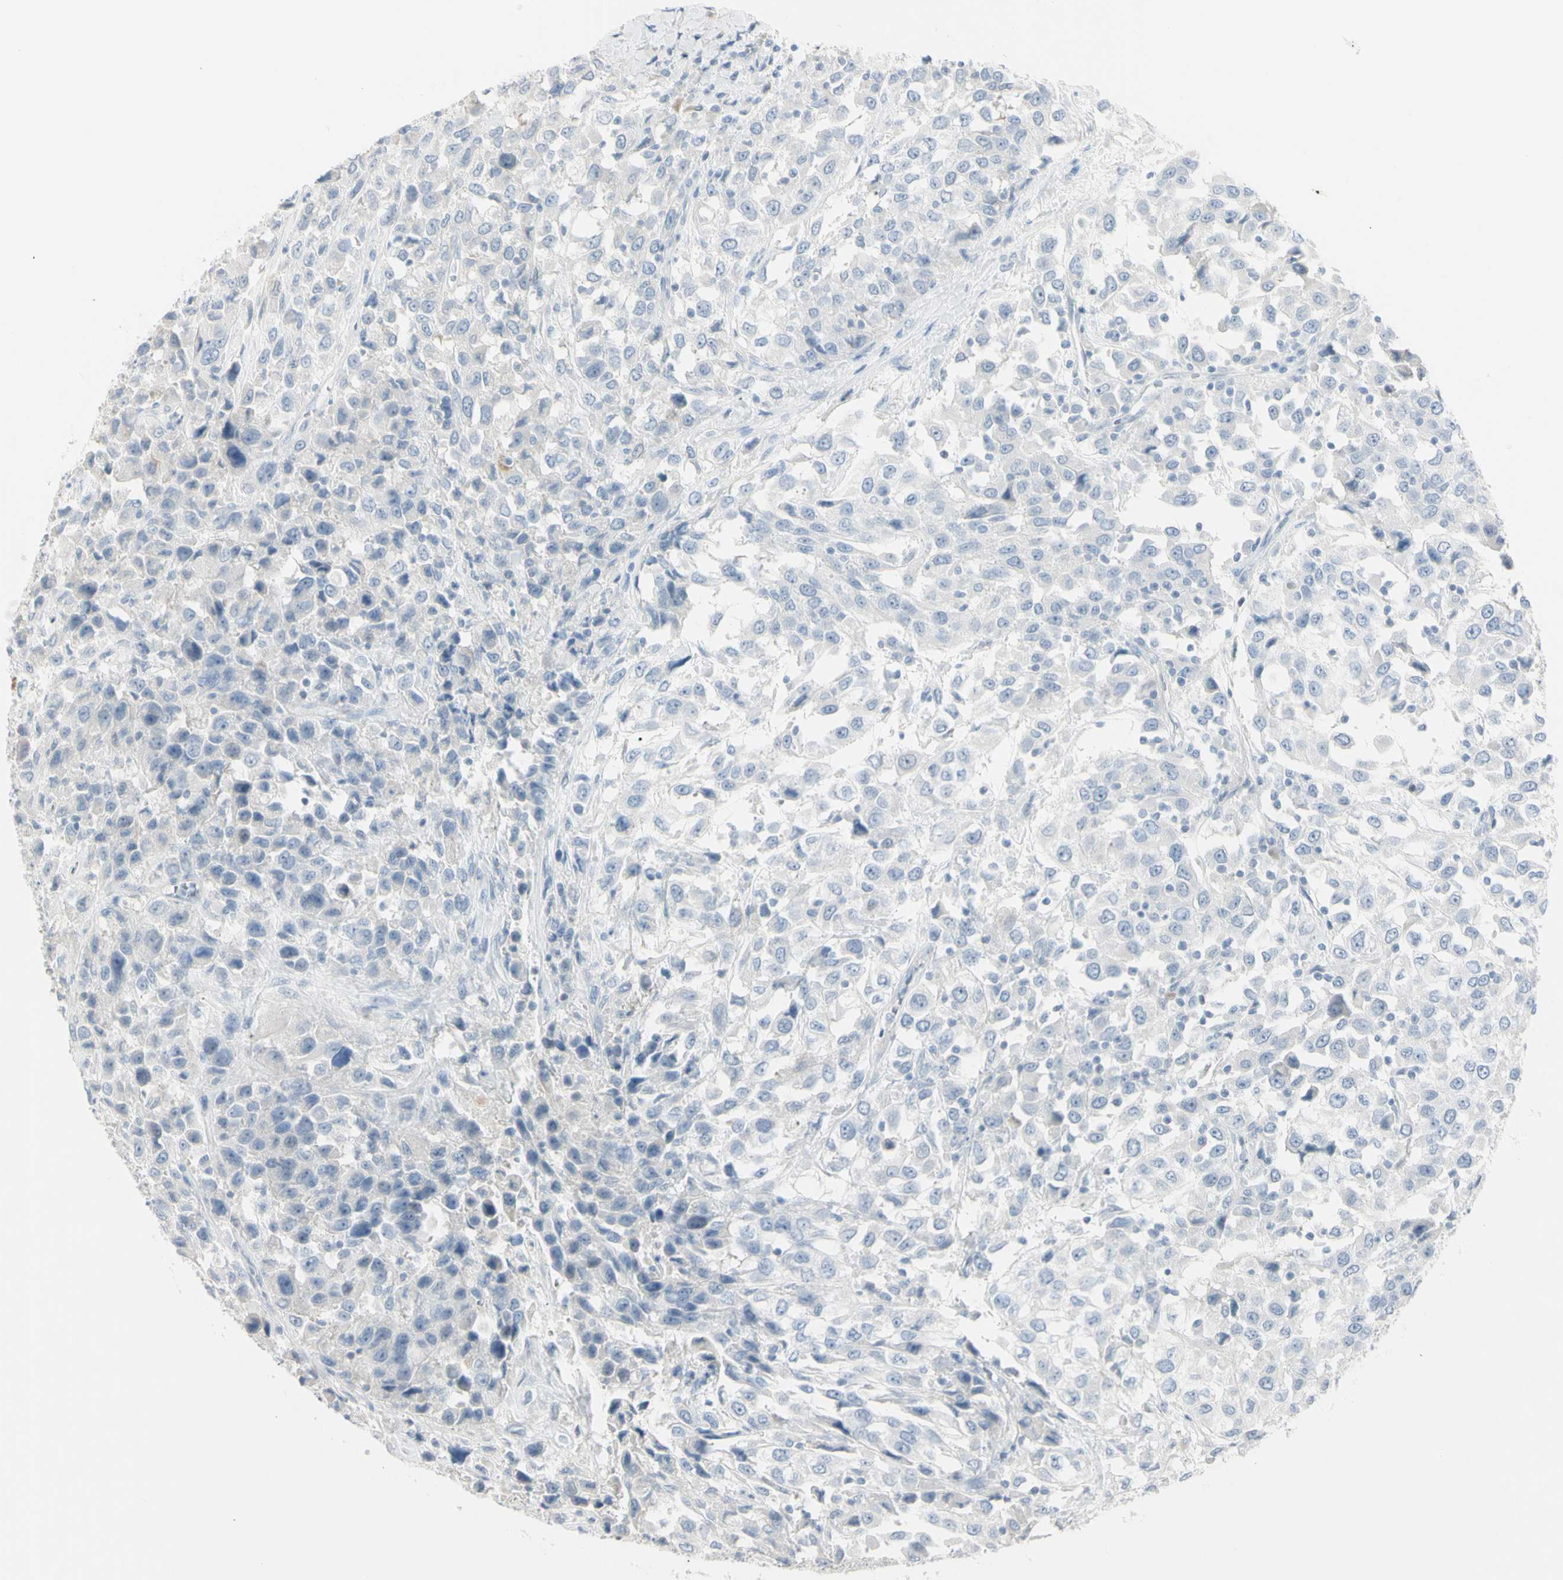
{"staining": {"intensity": "negative", "quantity": "none", "location": "none"}, "tissue": "urothelial cancer", "cell_type": "Tumor cells", "image_type": "cancer", "snomed": [{"axis": "morphology", "description": "Urothelial carcinoma, High grade"}, {"axis": "topography", "description": "Urinary bladder"}], "caption": "Immunohistochemical staining of human high-grade urothelial carcinoma exhibits no significant positivity in tumor cells.", "gene": "PIP", "patient": {"sex": "female", "age": 80}}